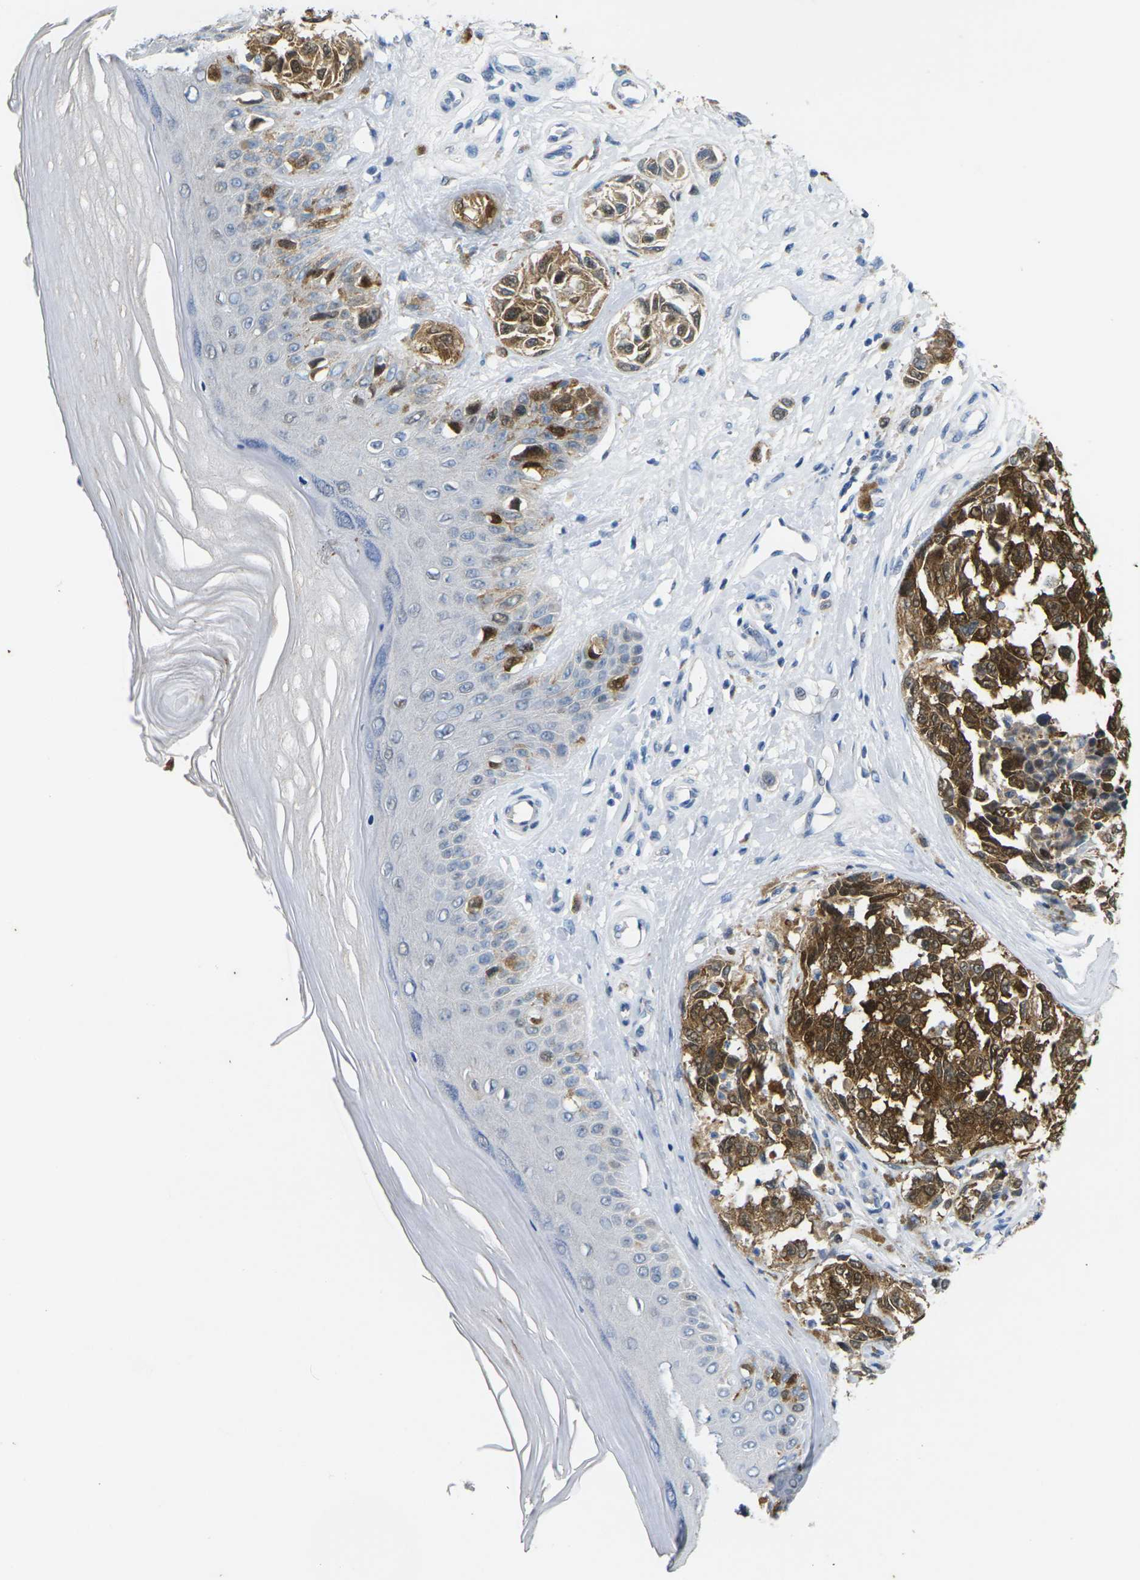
{"staining": {"intensity": "strong", "quantity": ">75%", "location": "cytoplasmic/membranous,nuclear"}, "tissue": "melanoma", "cell_type": "Tumor cells", "image_type": "cancer", "snomed": [{"axis": "morphology", "description": "Malignant melanoma, NOS"}, {"axis": "topography", "description": "Skin"}], "caption": "High-power microscopy captured an IHC image of malignant melanoma, revealing strong cytoplasmic/membranous and nuclear staining in about >75% of tumor cells.", "gene": "CDK2", "patient": {"sex": "female", "age": 64}}